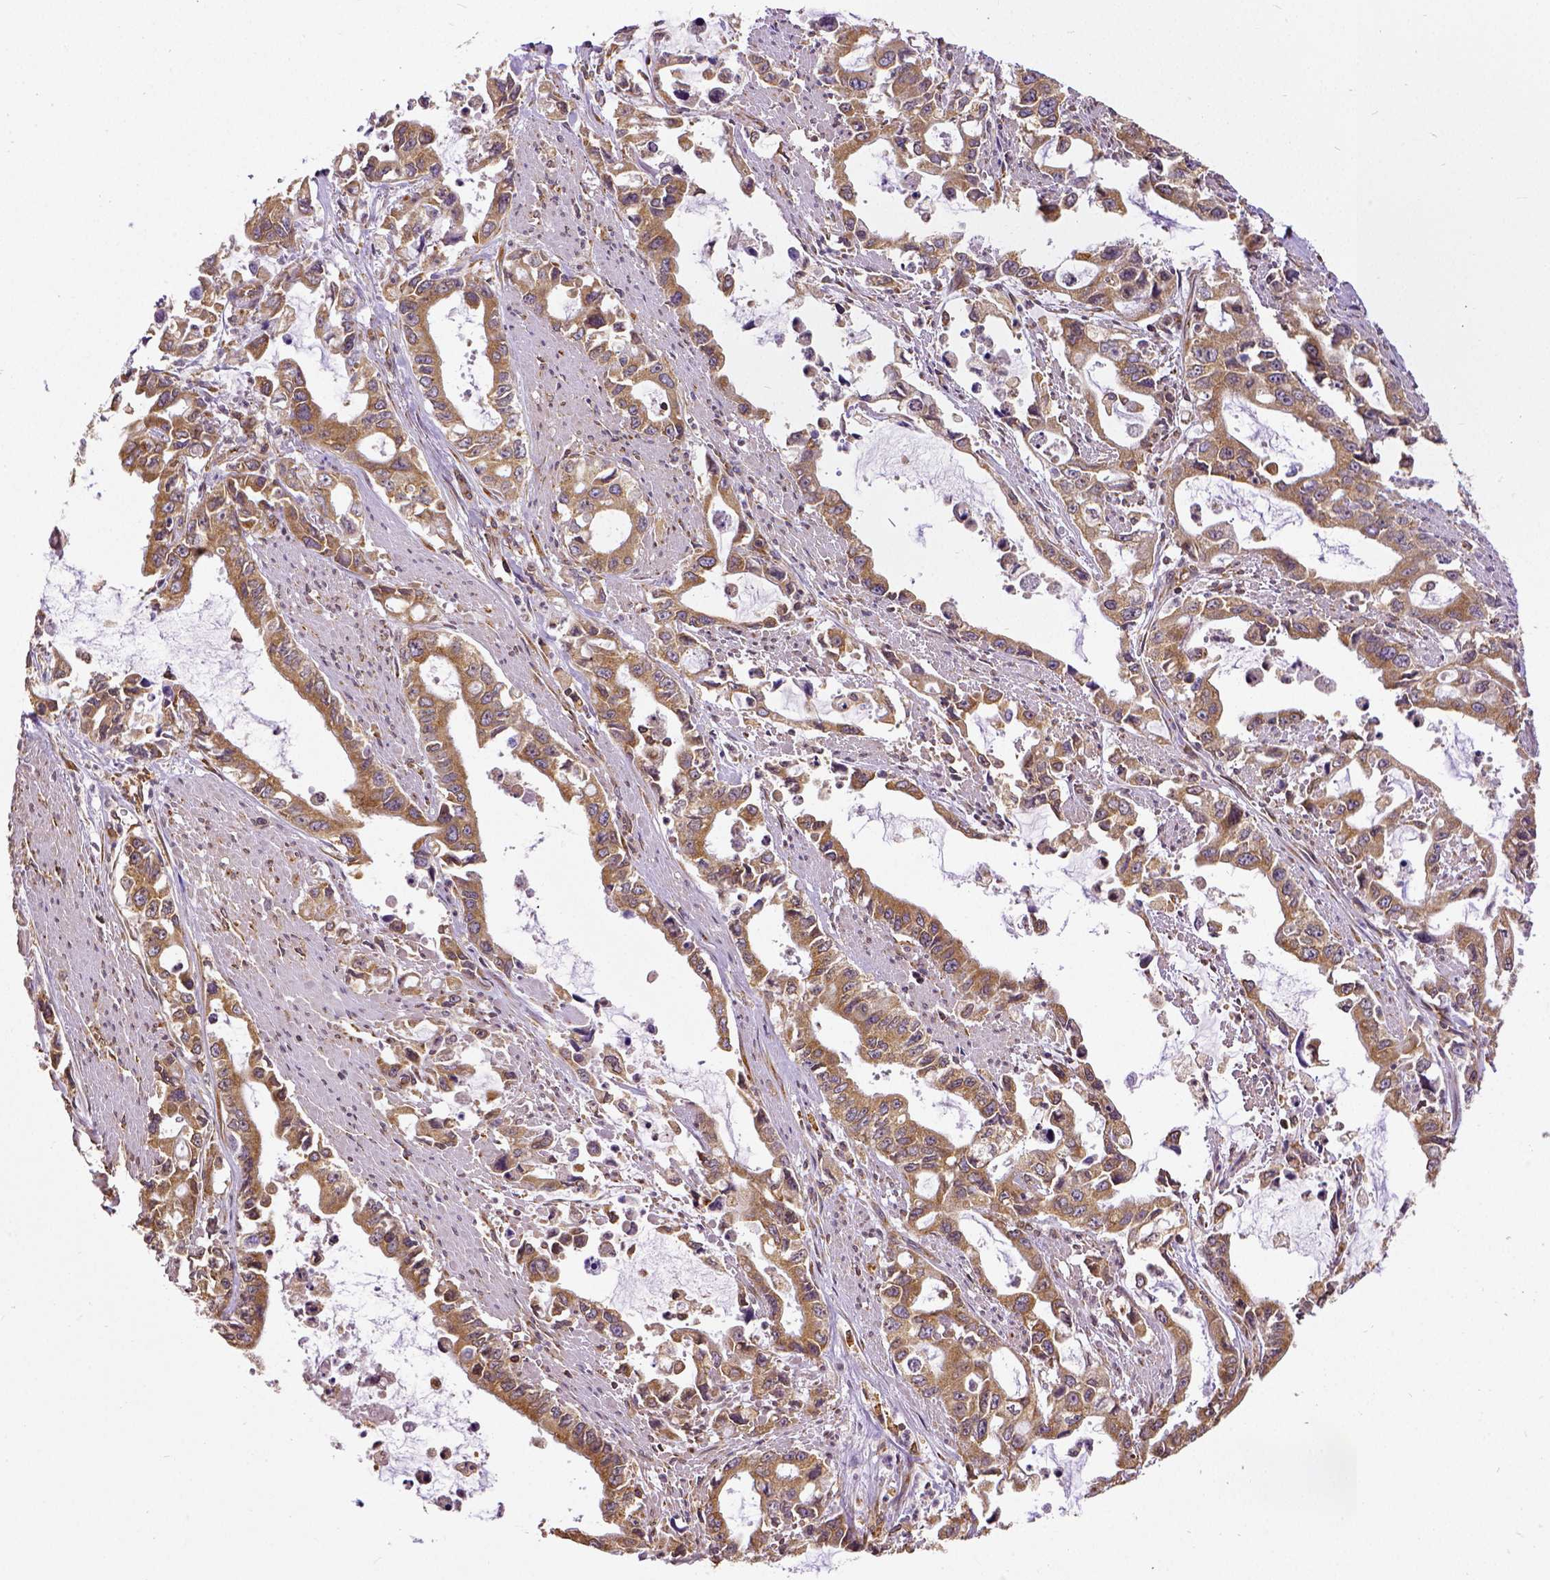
{"staining": {"intensity": "moderate", "quantity": ">75%", "location": "cytoplasmic/membranous"}, "tissue": "stomach cancer", "cell_type": "Tumor cells", "image_type": "cancer", "snomed": [{"axis": "morphology", "description": "Adenocarcinoma, NOS"}, {"axis": "topography", "description": "Stomach, upper"}], "caption": "Tumor cells demonstrate medium levels of moderate cytoplasmic/membranous staining in approximately >75% of cells in human adenocarcinoma (stomach).", "gene": "MTDH", "patient": {"sex": "male", "age": 85}}